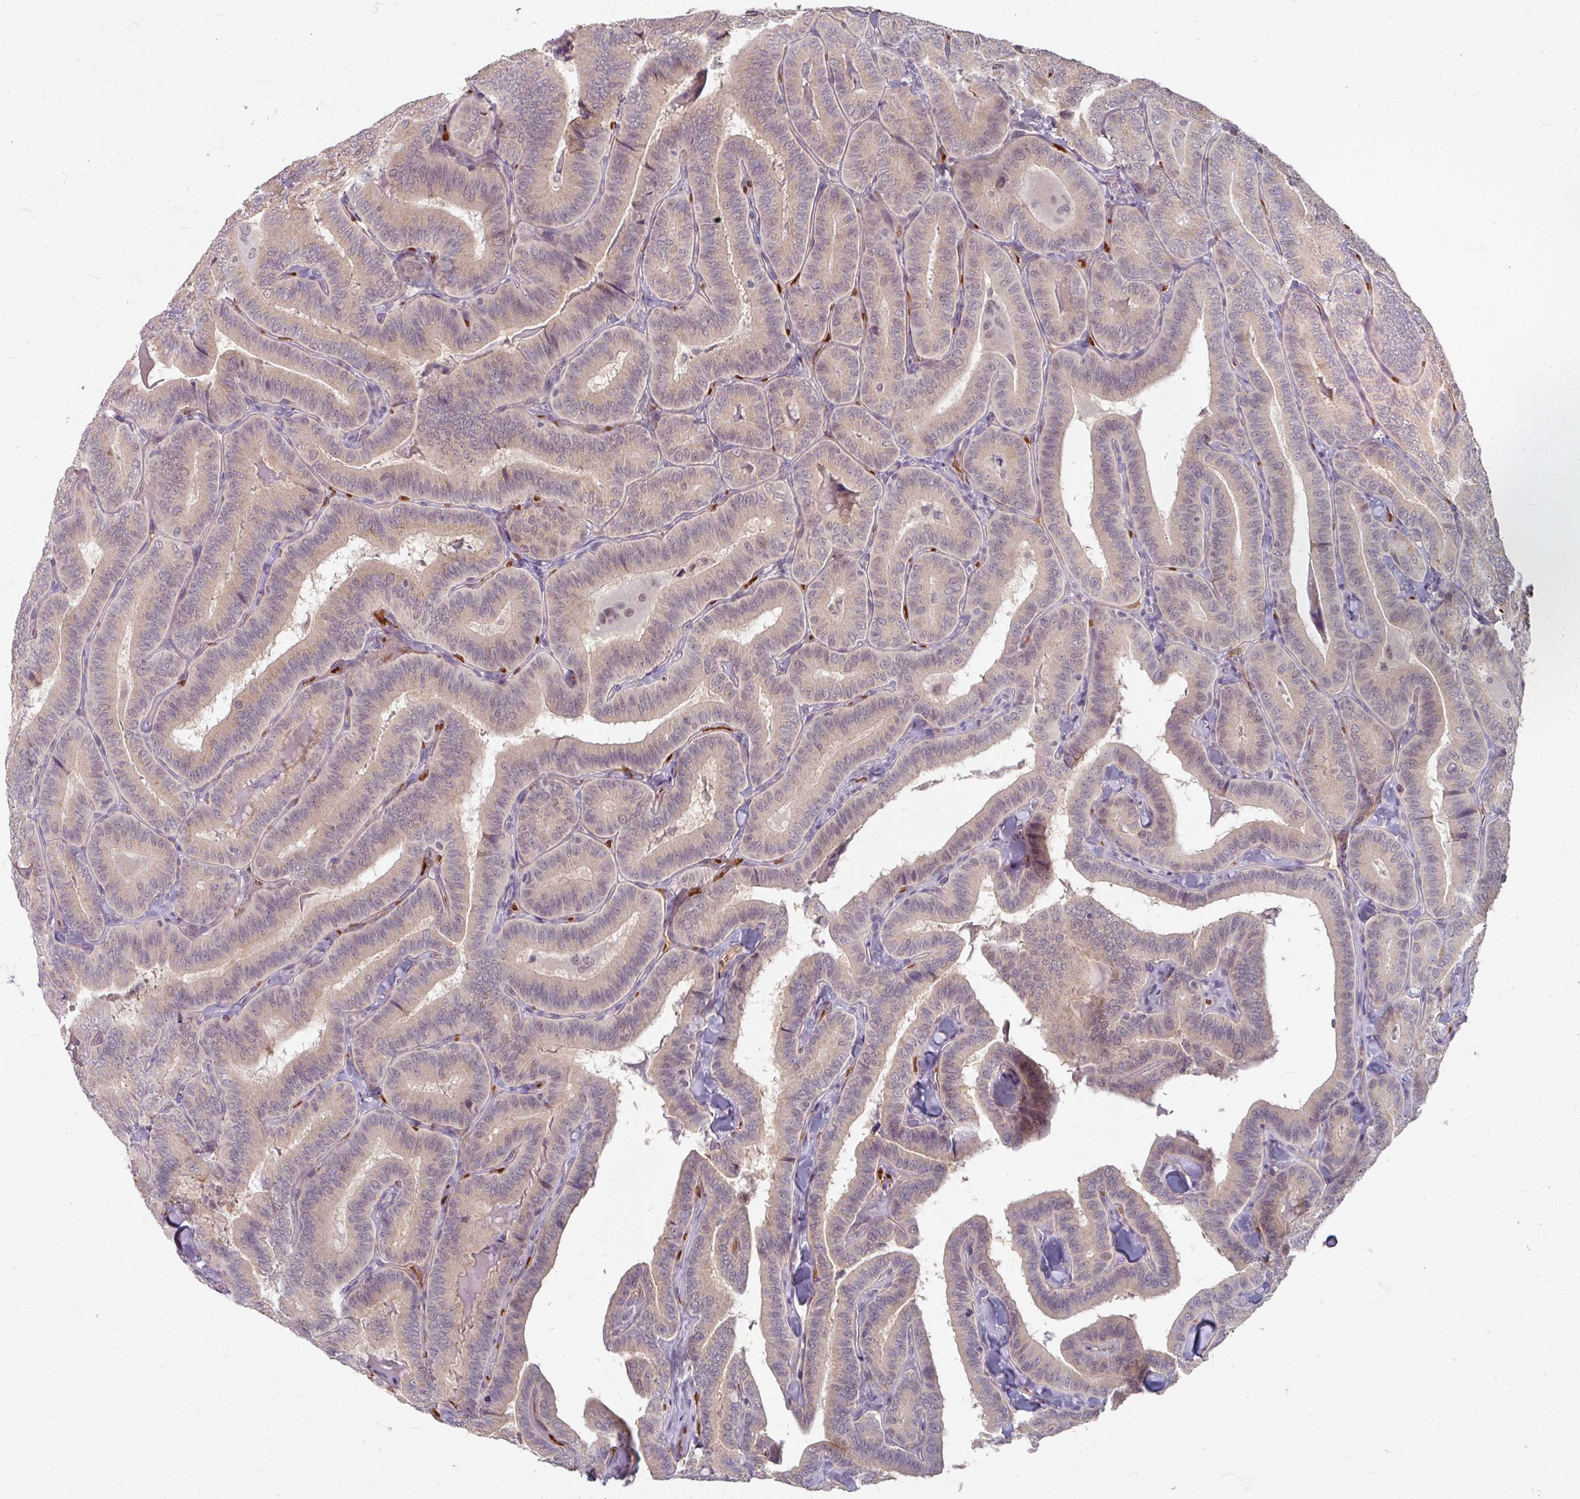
{"staining": {"intensity": "weak", "quantity": ">75%", "location": "cytoplasmic/membranous,nuclear"}, "tissue": "thyroid cancer", "cell_type": "Tumor cells", "image_type": "cancer", "snomed": [{"axis": "morphology", "description": "Papillary adenocarcinoma, NOS"}, {"axis": "topography", "description": "Thyroid gland"}], "caption": "Papillary adenocarcinoma (thyroid) stained with a protein marker demonstrates weak staining in tumor cells.", "gene": "KMT5C", "patient": {"sex": "male", "age": 61}}